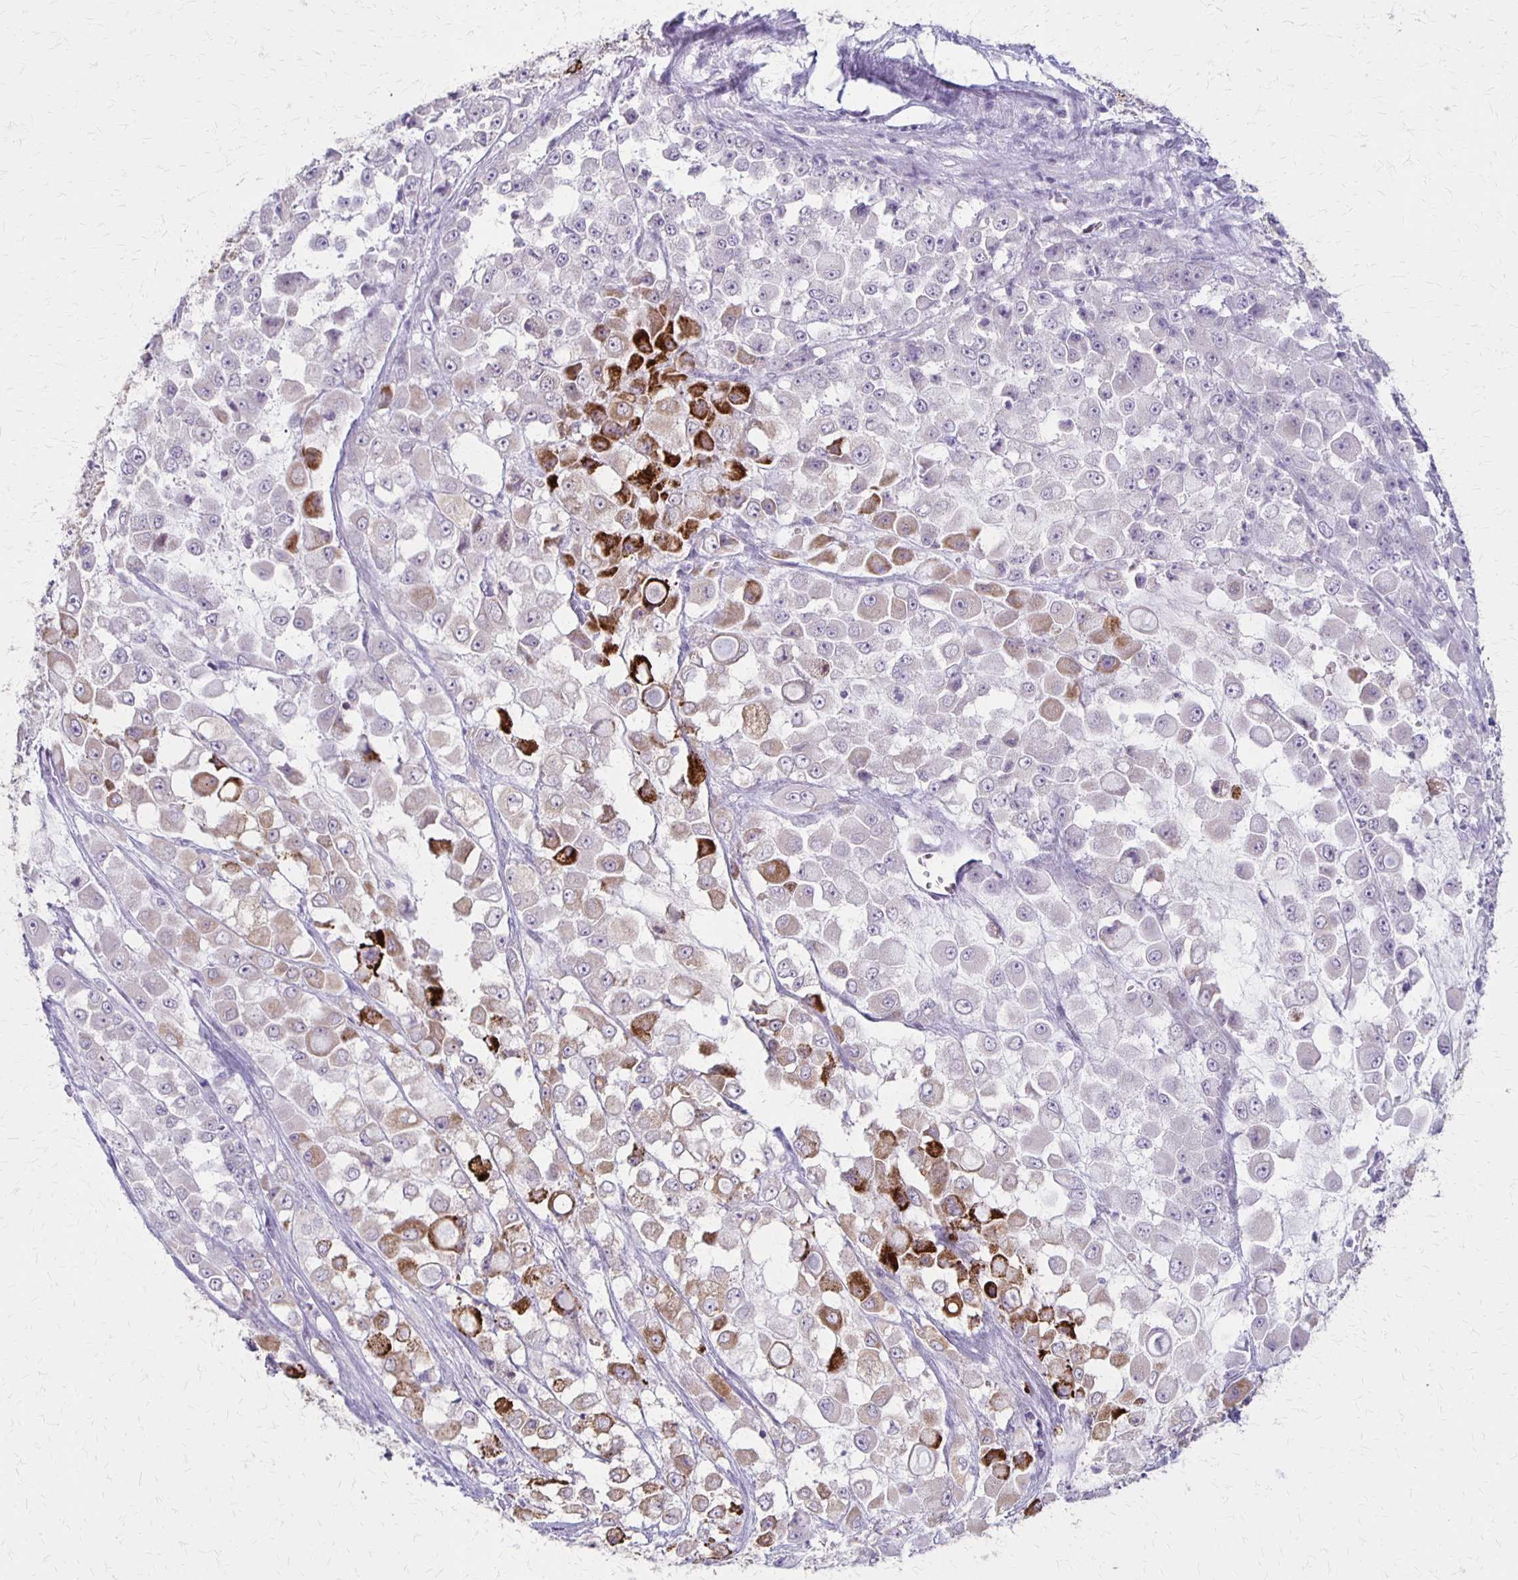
{"staining": {"intensity": "strong", "quantity": "<25%", "location": "cytoplasmic/membranous"}, "tissue": "stomach cancer", "cell_type": "Tumor cells", "image_type": "cancer", "snomed": [{"axis": "morphology", "description": "Adenocarcinoma, NOS"}, {"axis": "topography", "description": "Stomach"}], "caption": "Immunohistochemical staining of stomach cancer (adenocarcinoma) demonstrates medium levels of strong cytoplasmic/membranous protein positivity in about <25% of tumor cells.", "gene": "SLC35E2B", "patient": {"sex": "female", "age": 76}}